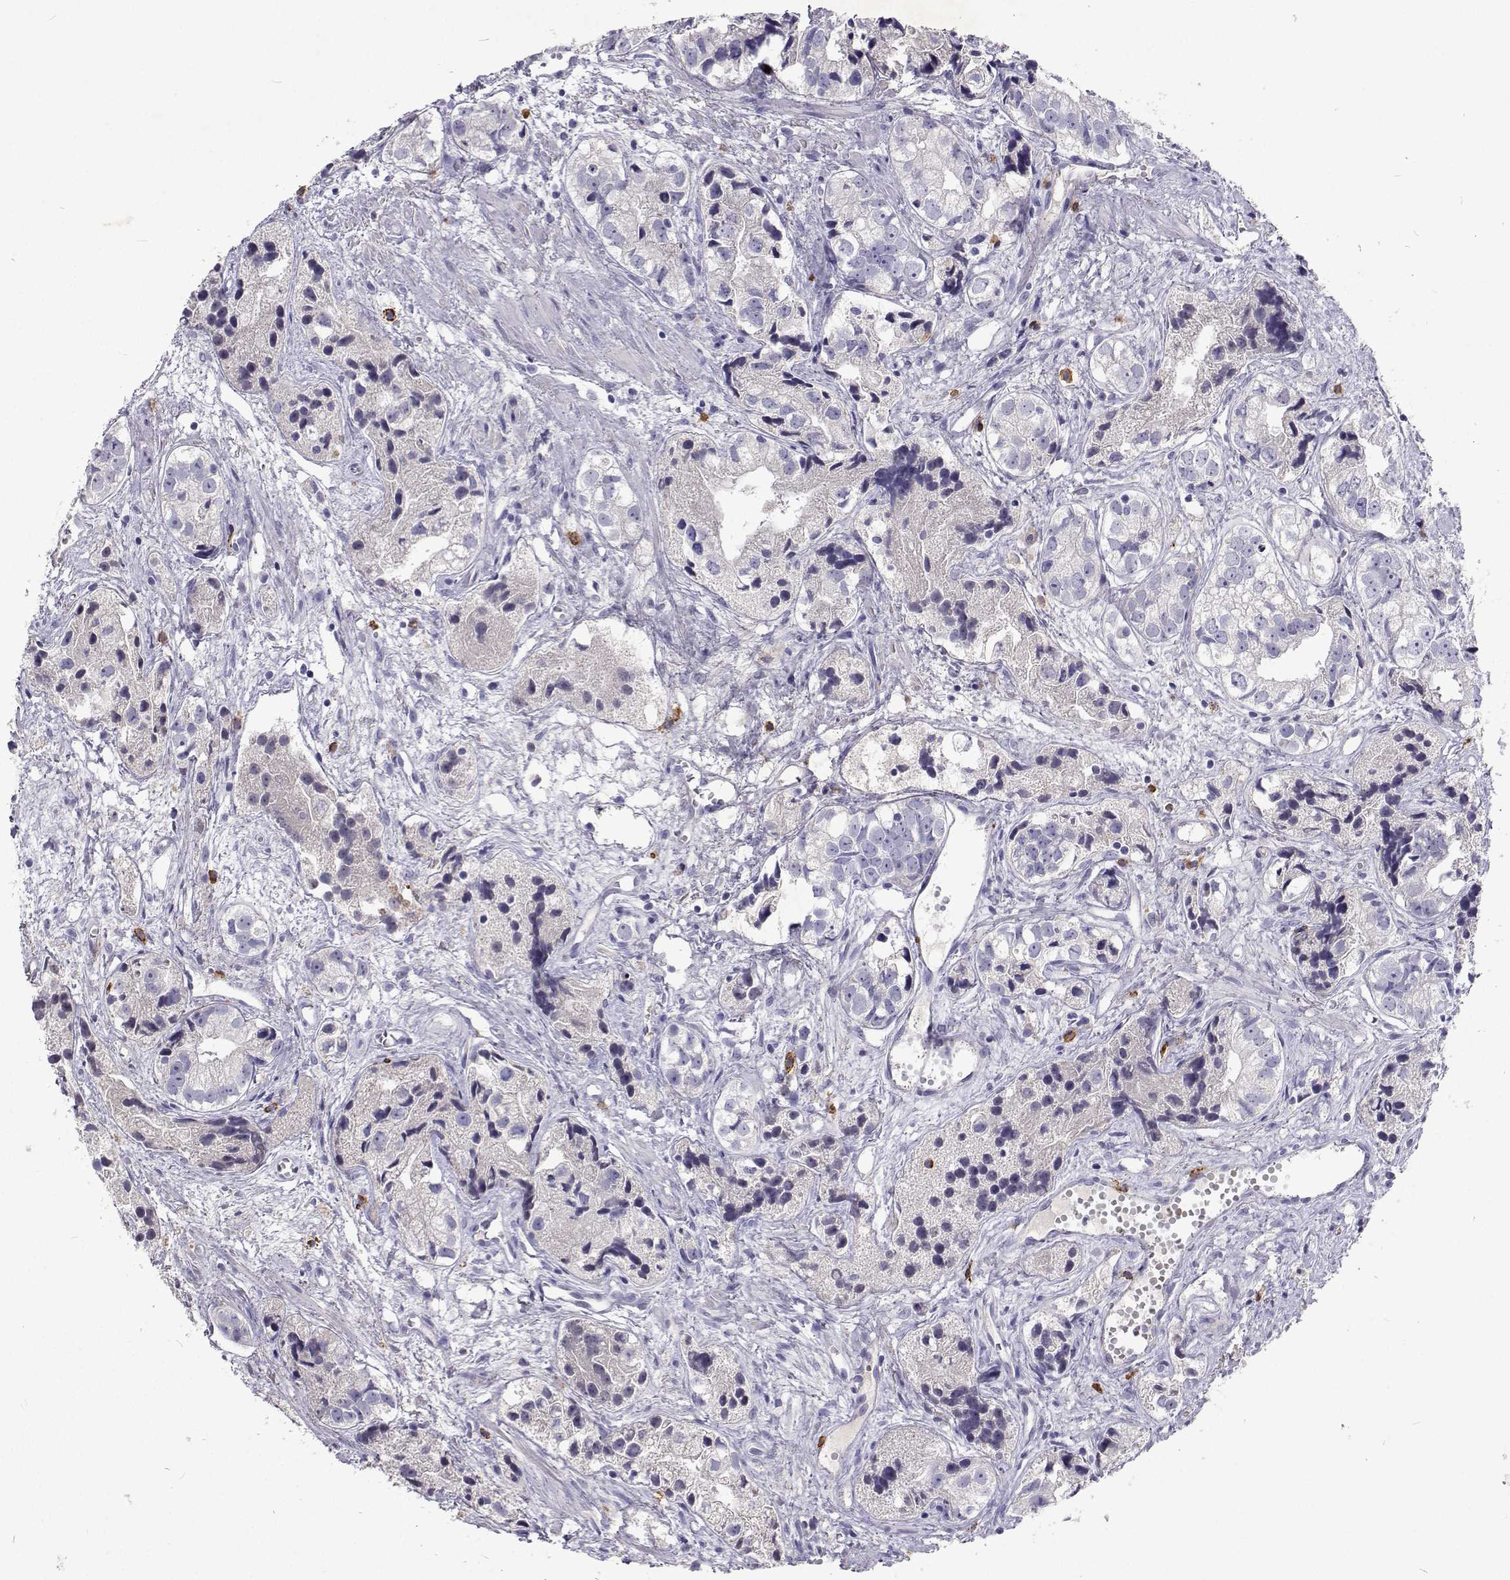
{"staining": {"intensity": "negative", "quantity": "none", "location": "none"}, "tissue": "prostate cancer", "cell_type": "Tumor cells", "image_type": "cancer", "snomed": [{"axis": "morphology", "description": "Adenocarcinoma, High grade"}, {"axis": "topography", "description": "Prostate"}], "caption": "Tumor cells show no significant protein expression in prostate cancer.", "gene": "CFAP44", "patient": {"sex": "male", "age": 68}}